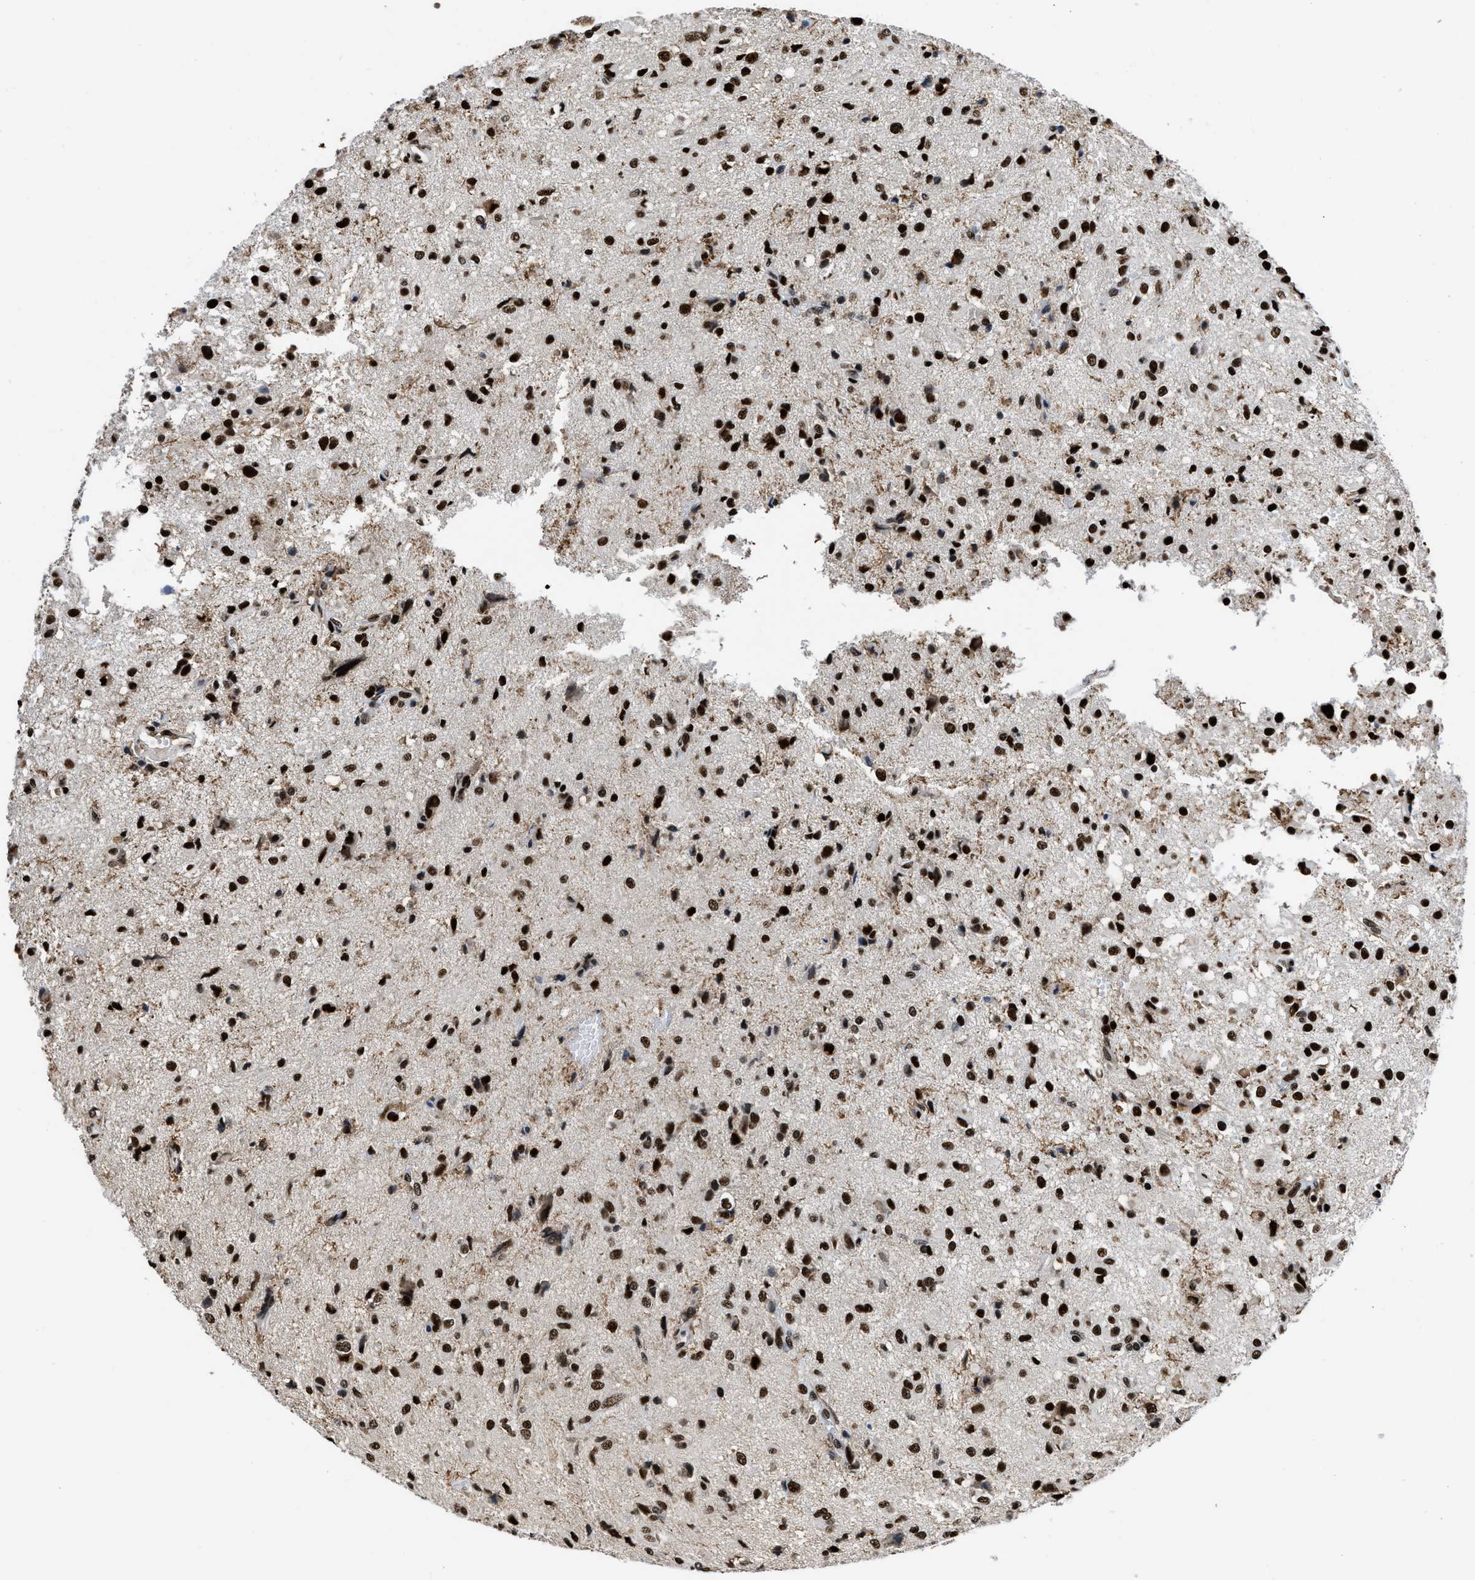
{"staining": {"intensity": "strong", "quantity": ">75%", "location": "nuclear"}, "tissue": "glioma", "cell_type": "Tumor cells", "image_type": "cancer", "snomed": [{"axis": "morphology", "description": "Glioma, malignant, High grade"}, {"axis": "topography", "description": "Brain"}], "caption": "Glioma was stained to show a protein in brown. There is high levels of strong nuclear positivity in about >75% of tumor cells.", "gene": "HNRNPH2", "patient": {"sex": "female", "age": 59}}